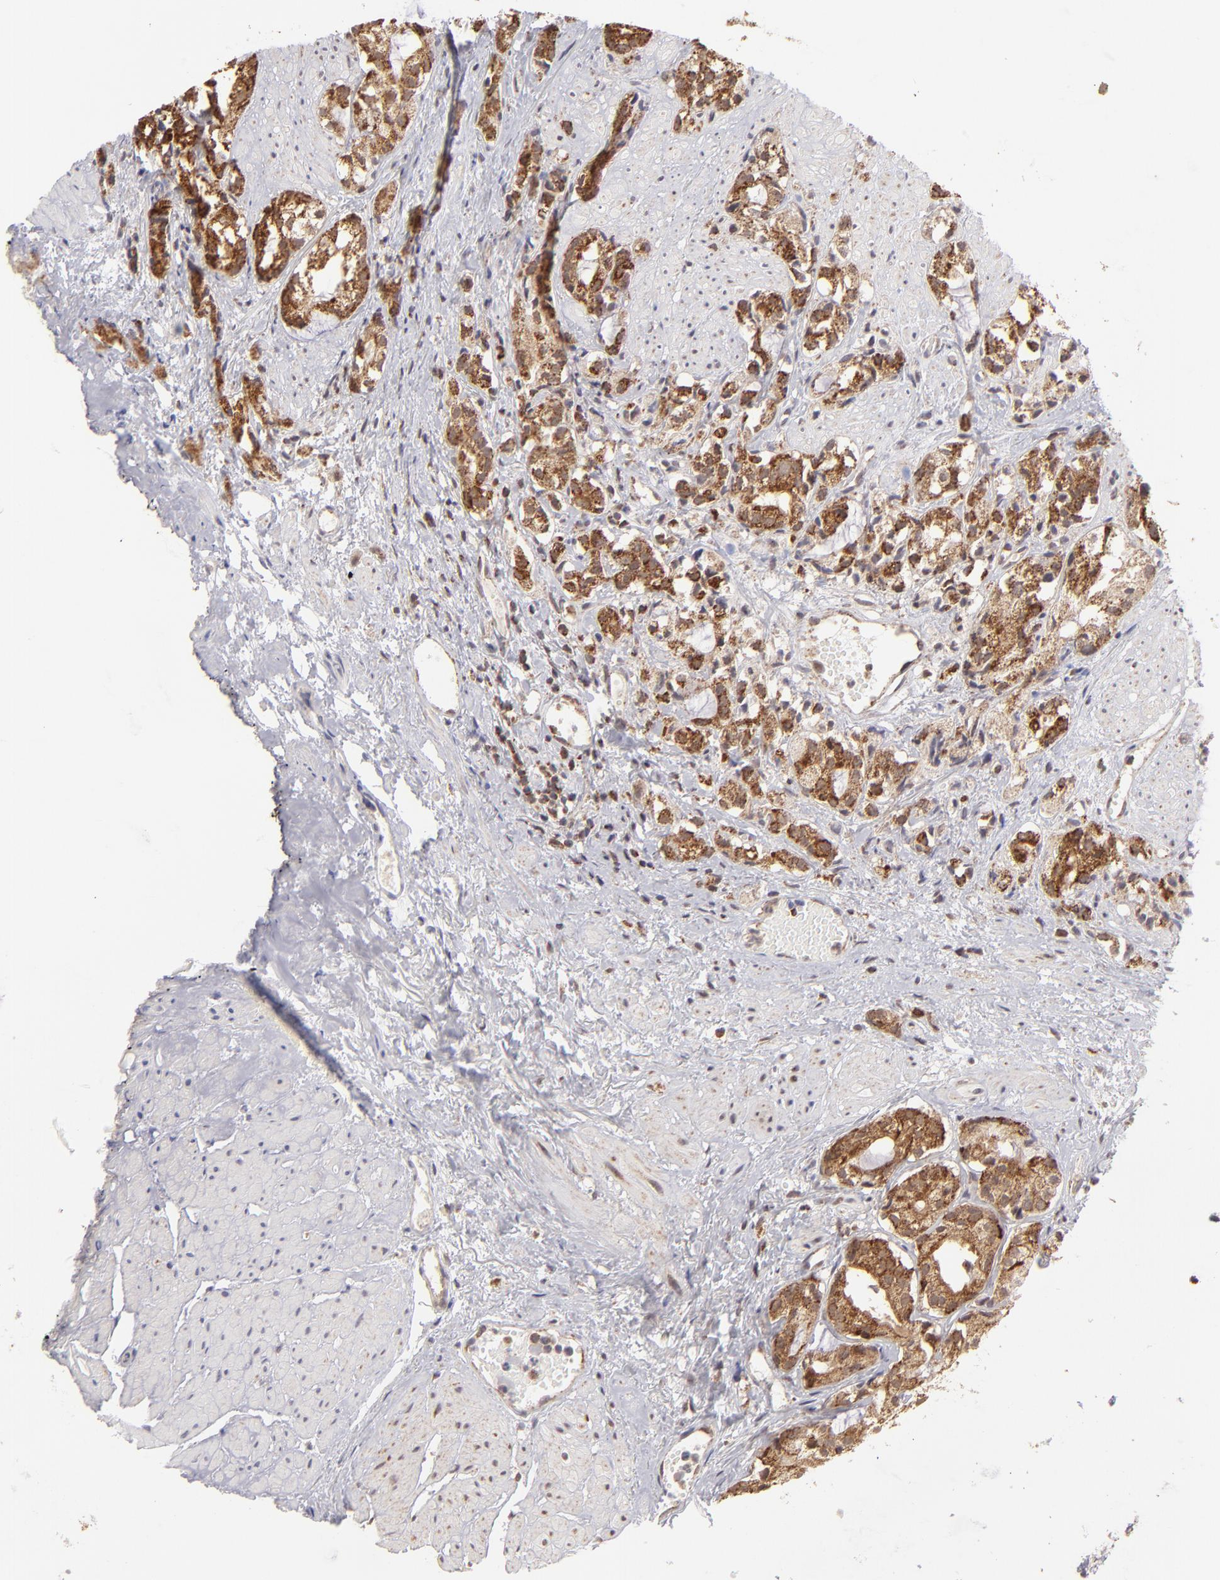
{"staining": {"intensity": "moderate", "quantity": ">75%", "location": "cytoplasmic/membranous"}, "tissue": "prostate cancer", "cell_type": "Tumor cells", "image_type": "cancer", "snomed": [{"axis": "morphology", "description": "Adenocarcinoma, High grade"}, {"axis": "topography", "description": "Prostate"}], "caption": "High-power microscopy captured an IHC micrograph of prostate cancer, revealing moderate cytoplasmic/membranous staining in approximately >75% of tumor cells. The staining was performed using DAB to visualize the protein expression in brown, while the nuclei were stained in blue with hematoxylin (Magnification: 20x).", "gene": "SLC15A1", "patient": {"sex": "male", "age": 85}}